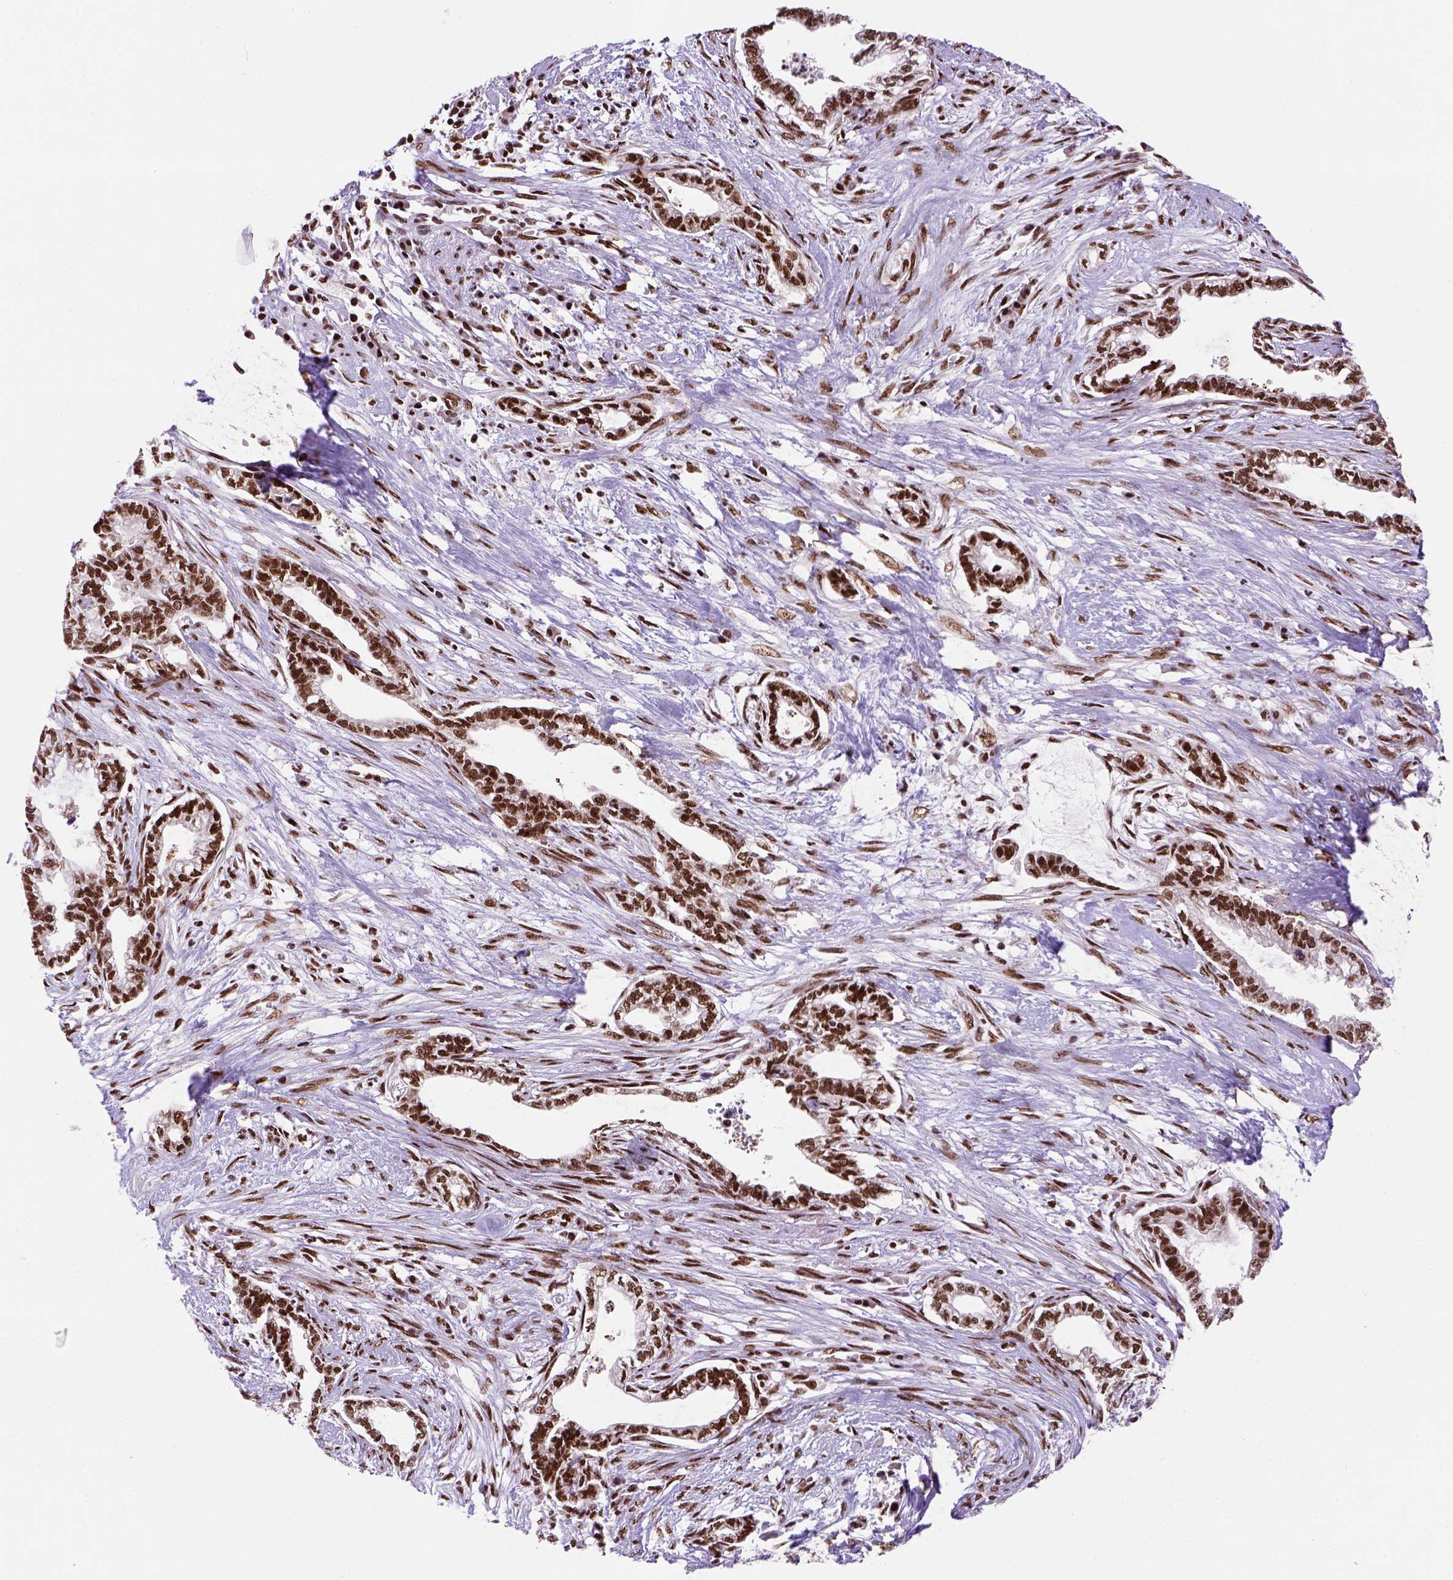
{"staining": {"intensity": "strong", "quantity": ">75%", "location": "nuclear"}, "tissue": "cervical cancer", "cell_type": "Tumor cells", "image_type": "cancer", "snomed": [{"axis": "morphology", "description": "Adenocarcinoma, NOS"}, {"axis": "topography", "description": "Cervix"}], "caption": "A high amount of strong nuclear positivity is identified in about >75% of tumor cells in cervical cancer tissue. (DAB IHC, brown staining for protein, blue staining for nuclei).", "gene": "NSMCE2", "patient": {"sex": "female", "age": 62}}